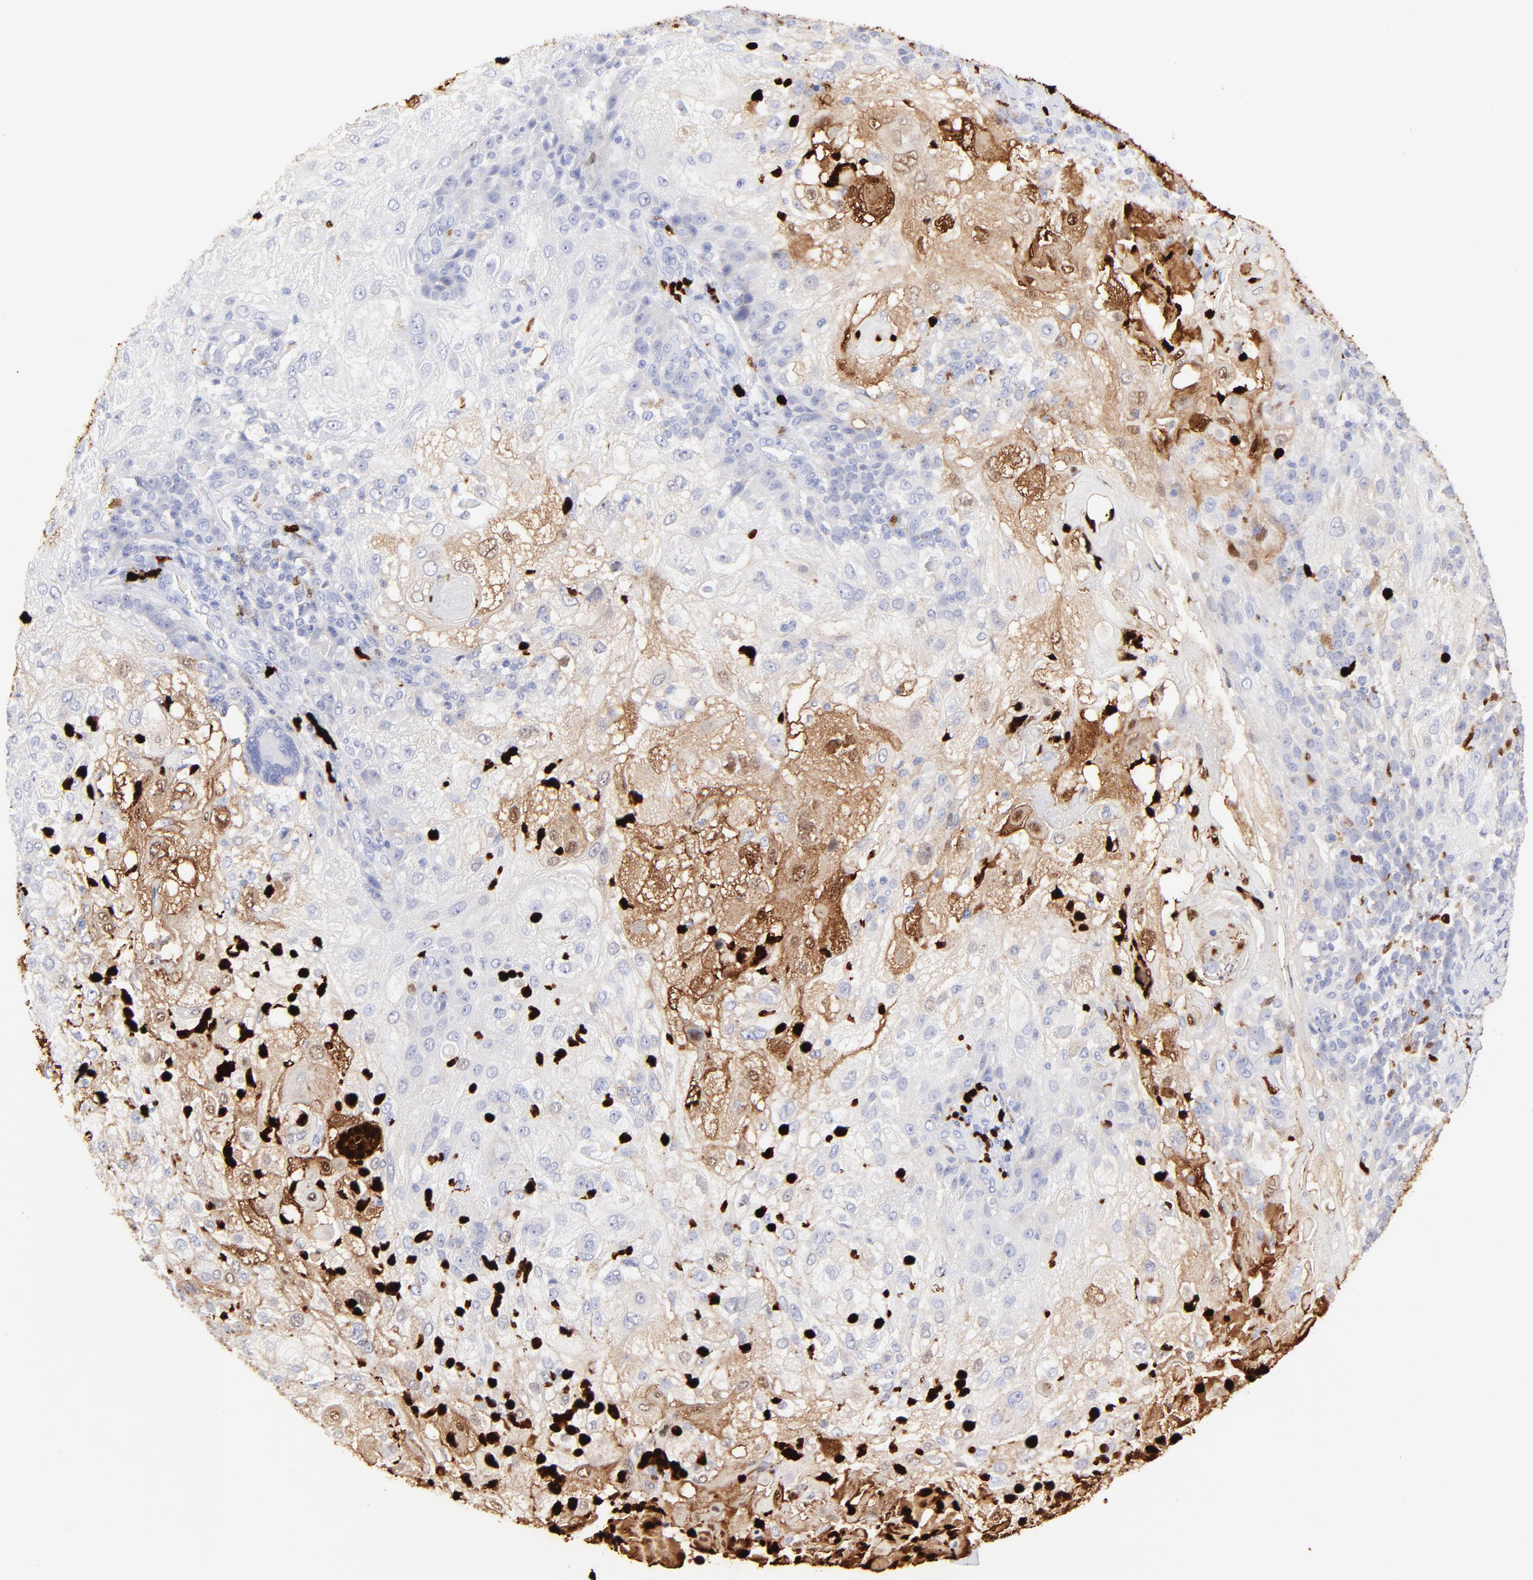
{"staining": {"intensity": "negative", "quantity": "none", "location": "none"}, "tissue": "skin cancer", "cell_type": "Tumor cells", "image_type": "cancer", "snomed": [{"axis": "morphology", "description": "Normal tissue, NOS"}, {"axis": "morphology", "description": "Squamous cell carcinoma, NOS"}, {"axis": "topography", "description": "Skin"}], "caption": "Protein analysis of skin cancer (squamous cell carcinoma) exhibits no significant staining in tumor cells.", "gene": "S100A12", "patient": {"sex": "female", "age": 83}}